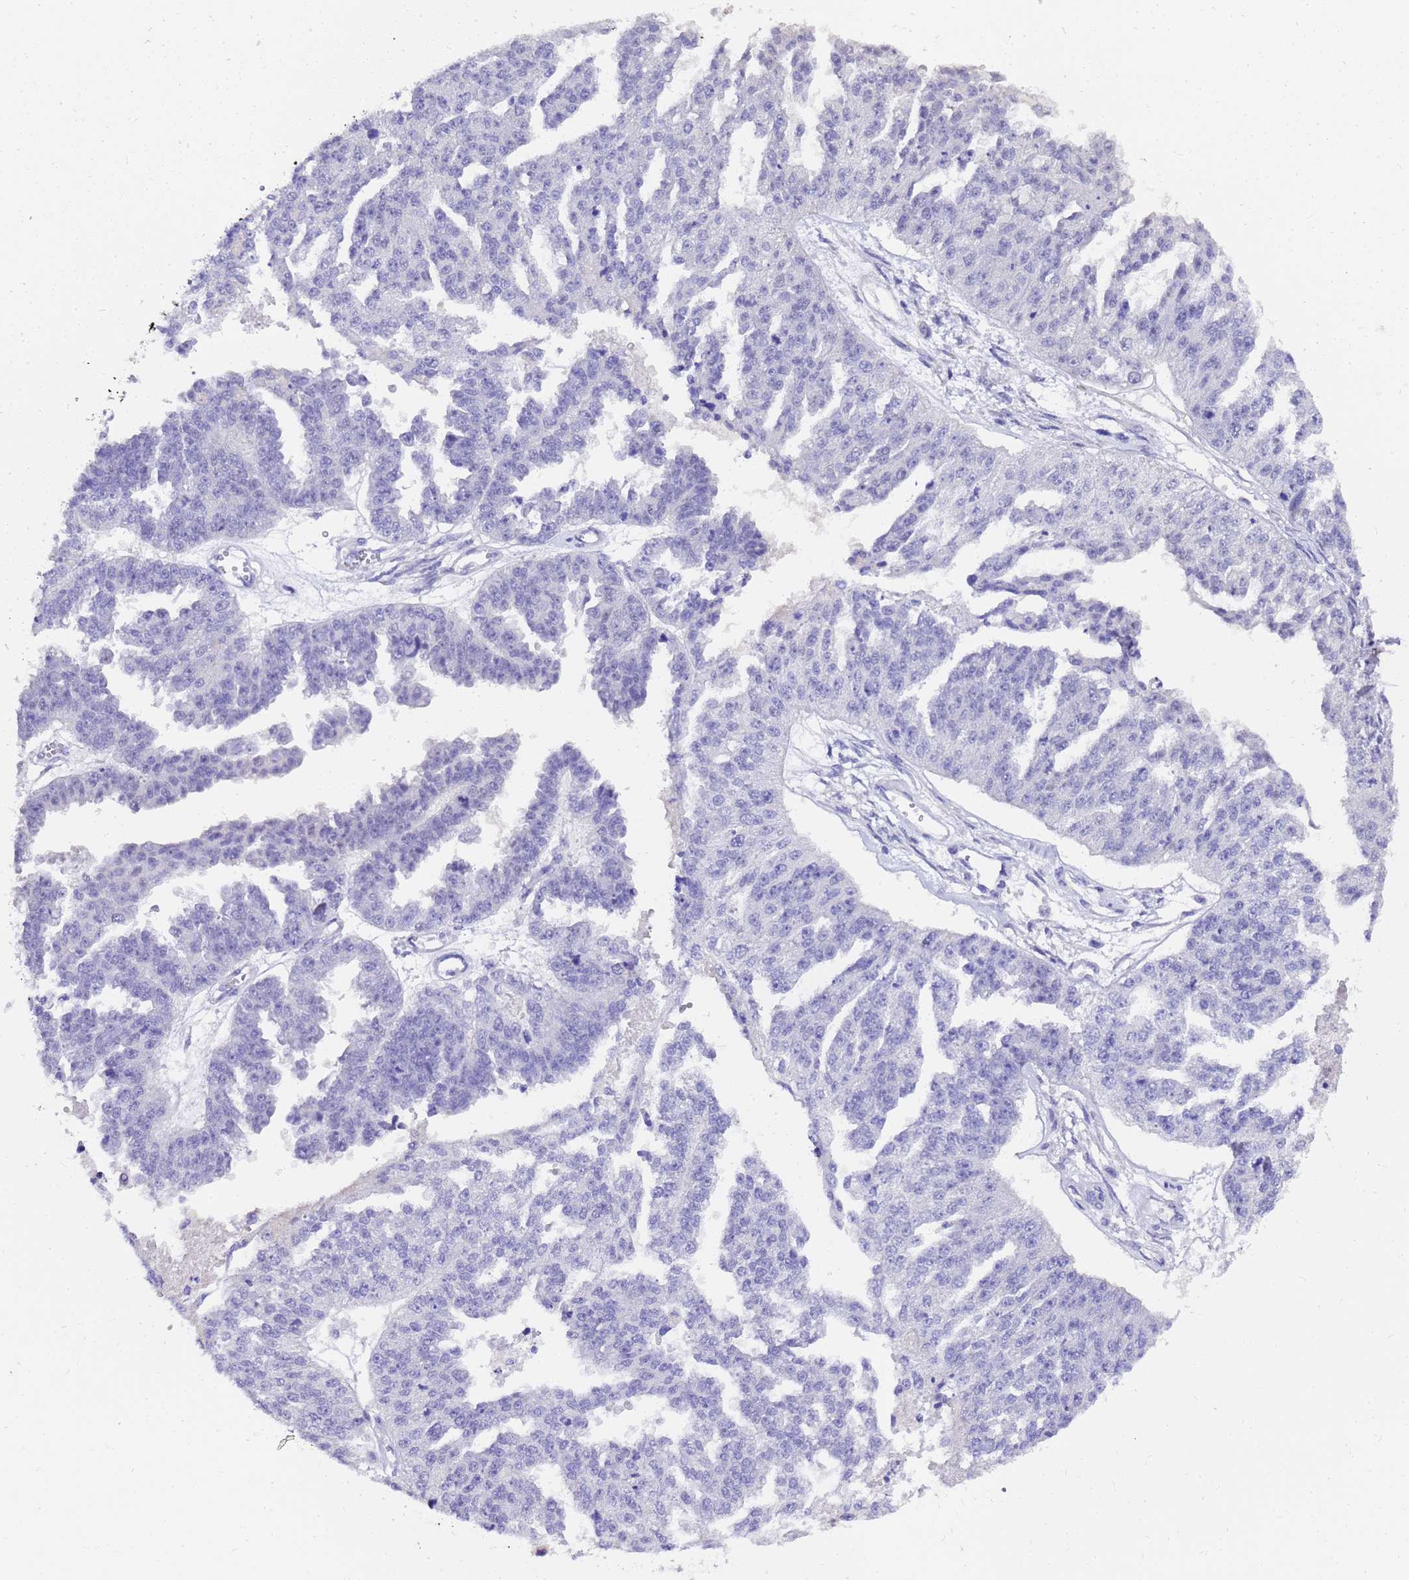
{"staining": {"intensity": "negative", "quantity": "none", "location": "none"}, "tissue": "ovarian cancer", "cell_type": "Tumor cells", "image_type": "cancer", "snomed": [{"axis": "morphology", "description": "Cystadenocarcinoma, serous, NOS"}, {"axis": "topography", "description": "Ovary"}], "caption": "Ovarian cancer was stained to show a protein in brown. There is no significant staining in tumor cells. (Stains: DAB (3,3'-diaminobenzidine) immunohistochemistry (IHC) with hematoxylin counter stain, Microscopy: brightfield microscopy at high magnification).", "gene": "HSPB6", "patient": {"sex": "female", "age": 58}}